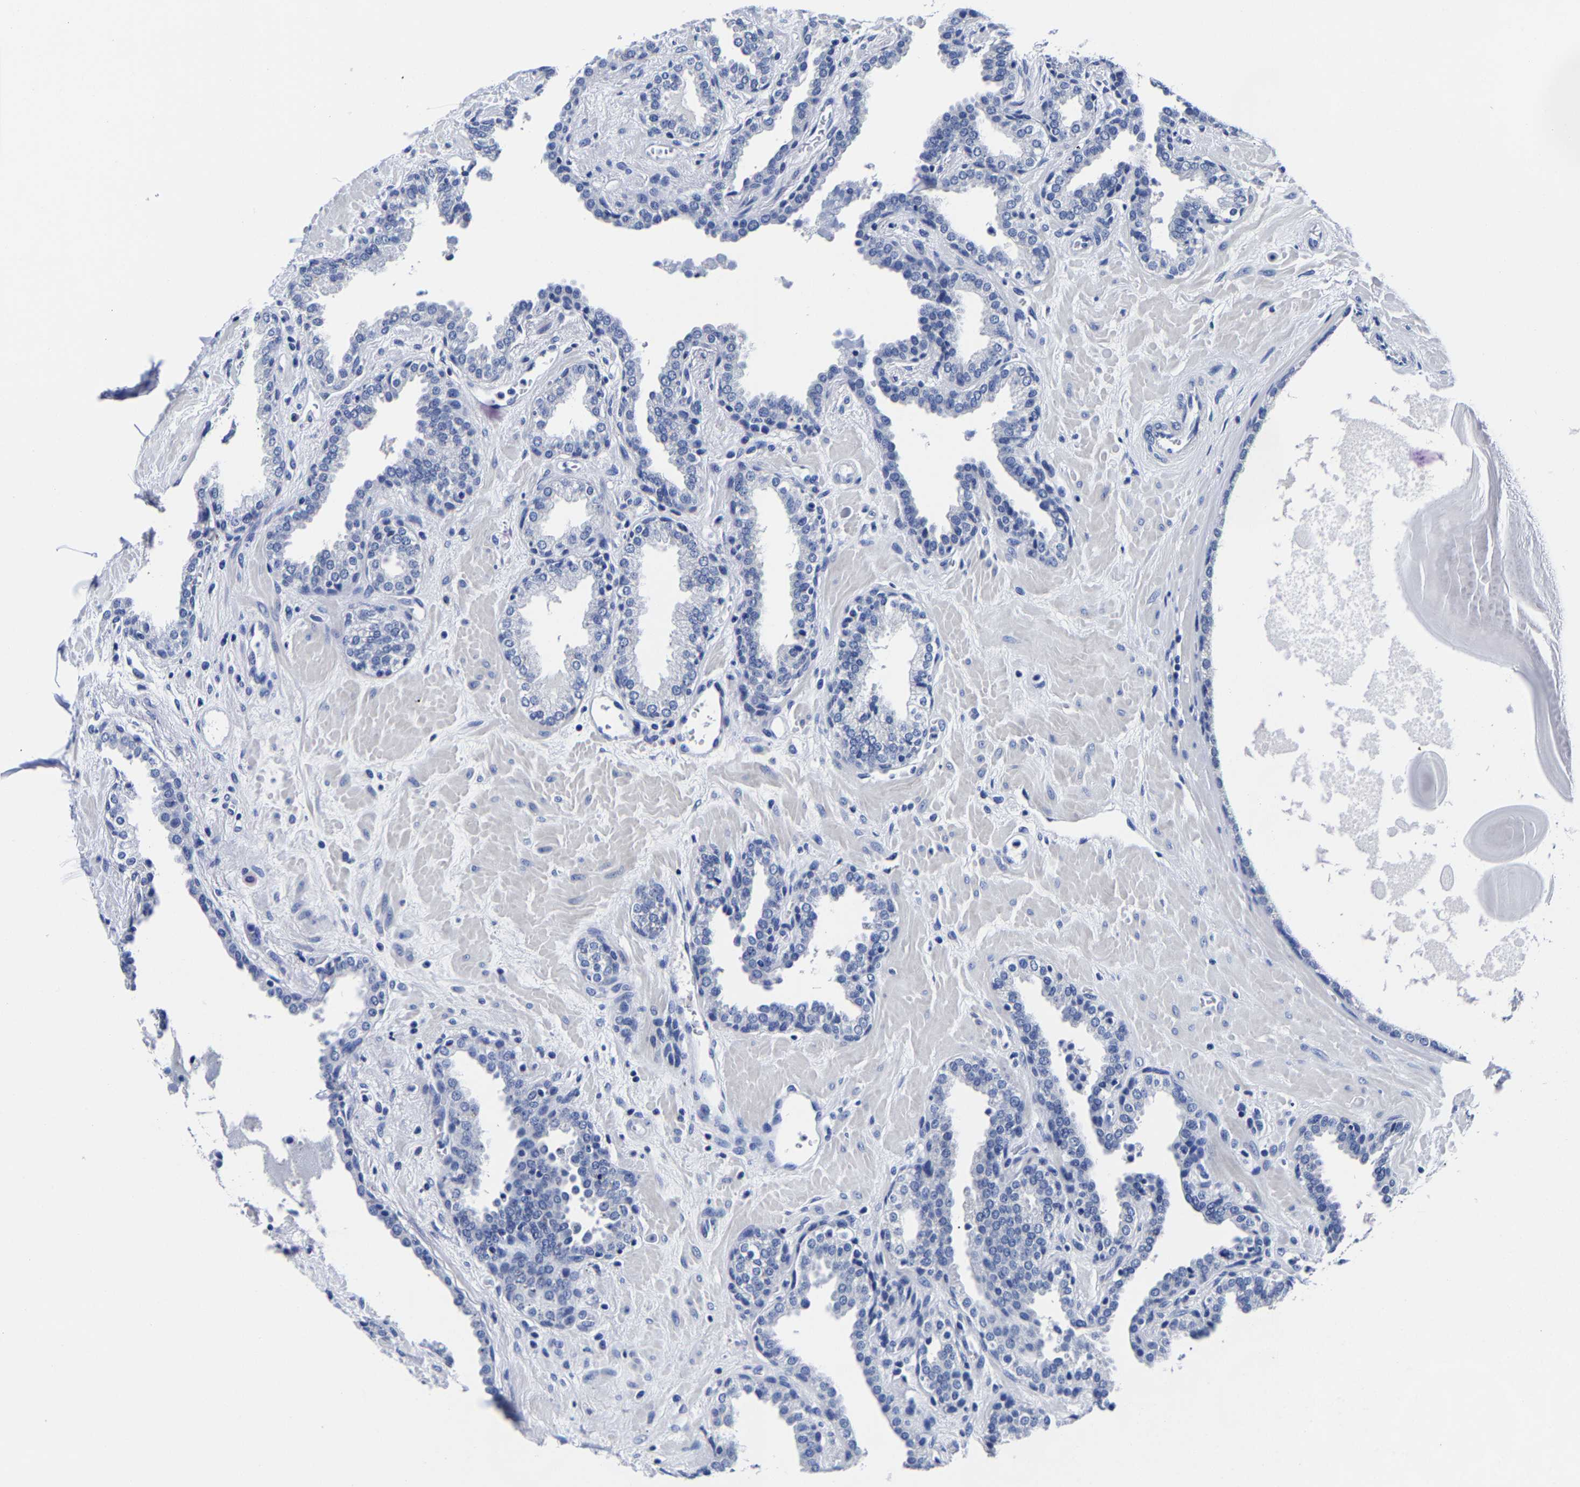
{"staining": {"intensity": "negative", "quantity": "none", "location": "none"}, "tissue": "prostate", "cell_type": "Glandular cells", "image_type": "normal", "snomed": [{"axis": "morphology", "description": "Normal tissue, NOS"}, {"axis": "topography", "description": "Prostate"}], "caption": "IHC of normal human prostate reveals no staining in glandular cells.", "gene": "CPA2", "patient": {"sex": "male", "age": 51}}